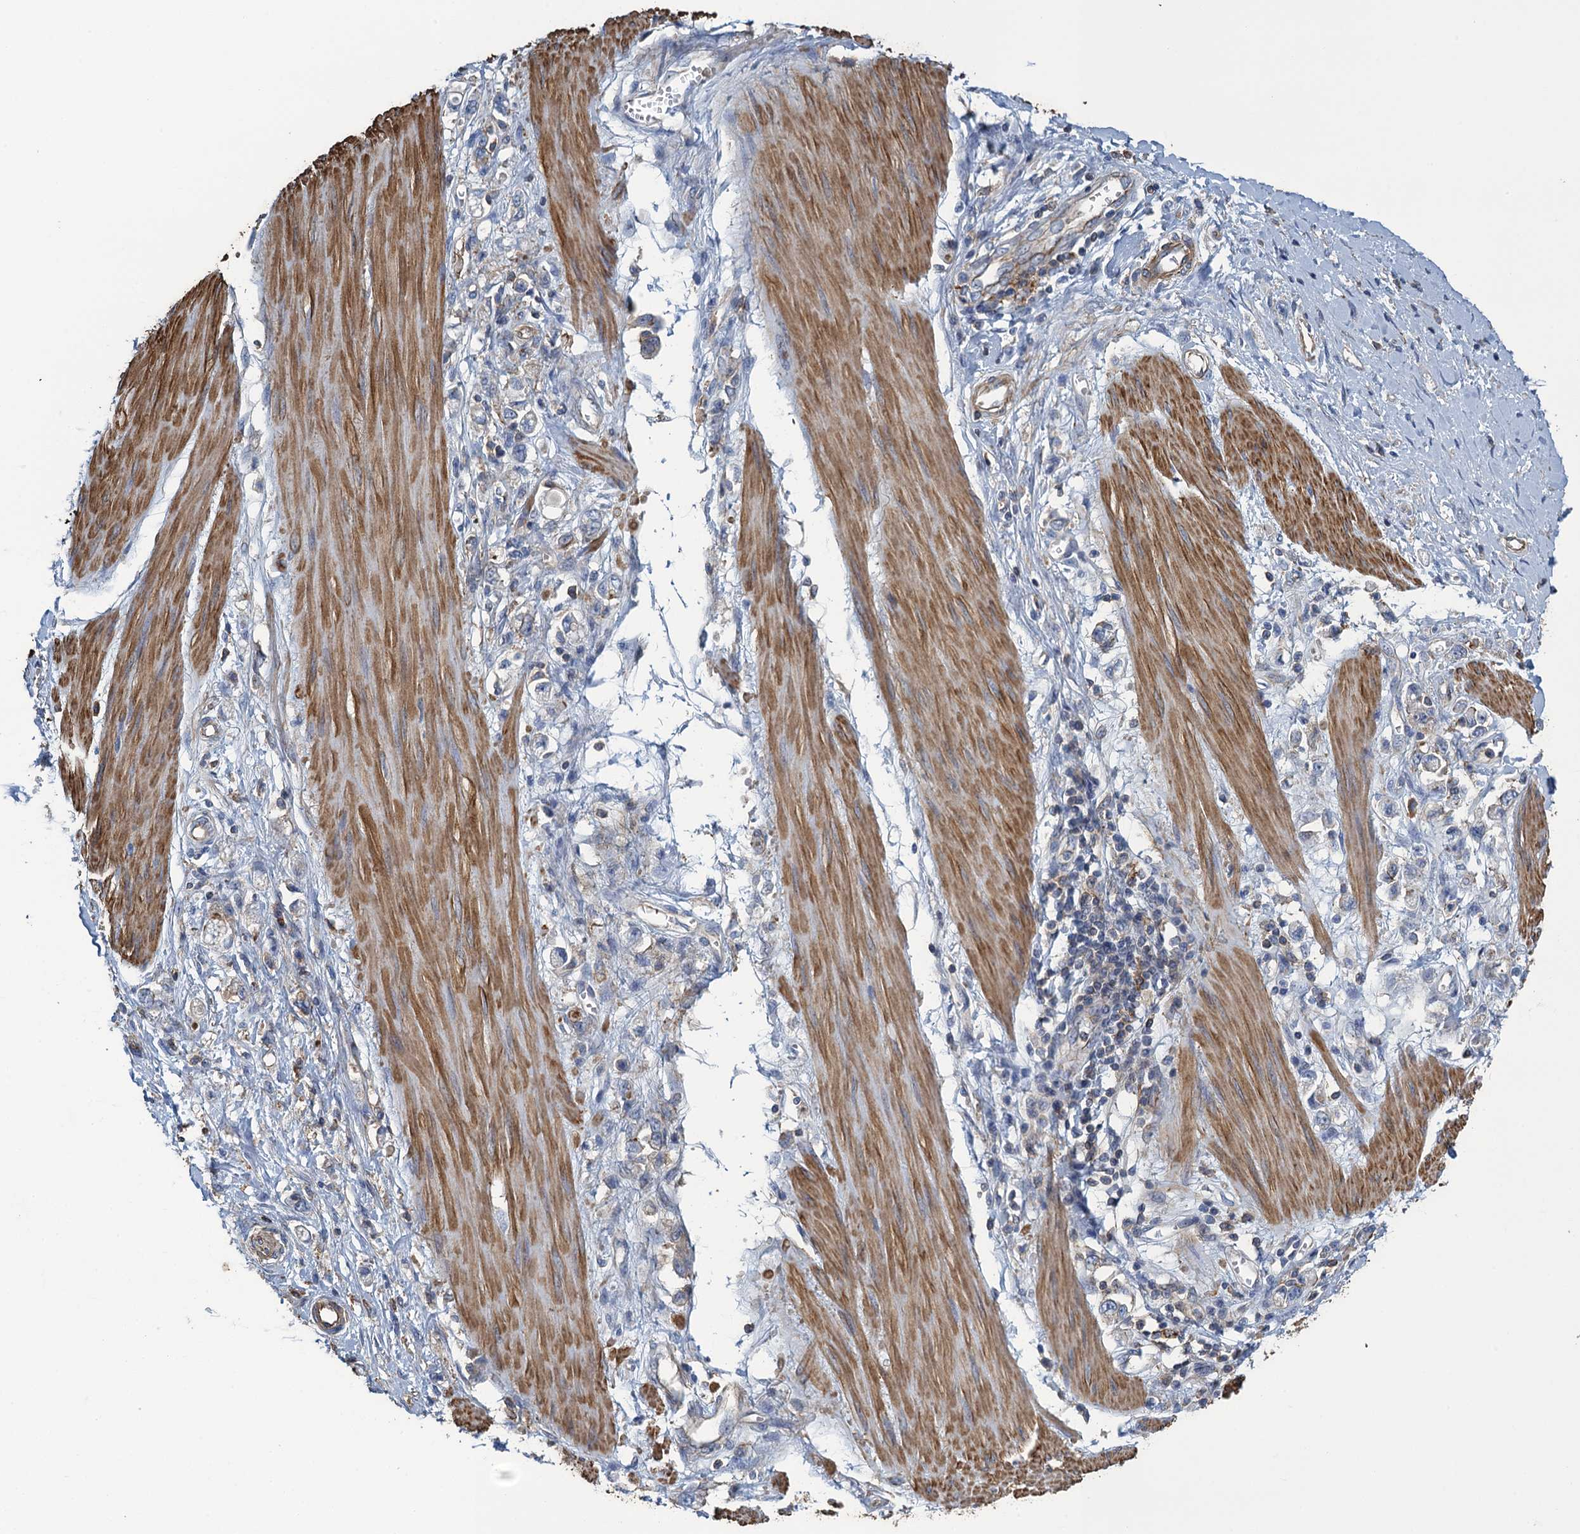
{"staining": {"intensity": "weak", "quantity": "<25%", "location": "cytoplasmic/membranous"}, "tissue": "stomach cancer", "cell_type": "Tumor cells", "image_type": "cancer", "snomed": [{"axis": "morphology", "description": "Adenocarcinoma, NOS"}, {"axis": "topography", "description": "Stomach"}], "caption": "Immunohistochemistry photomicrograph of neoplastic tissue: human adenocarcinoma (stomach) stained with DAB demonstrates no significant protein positivity in tumor cells.", "gene": "PROSER2", "patient": {"sex": "female", "age": 76}}